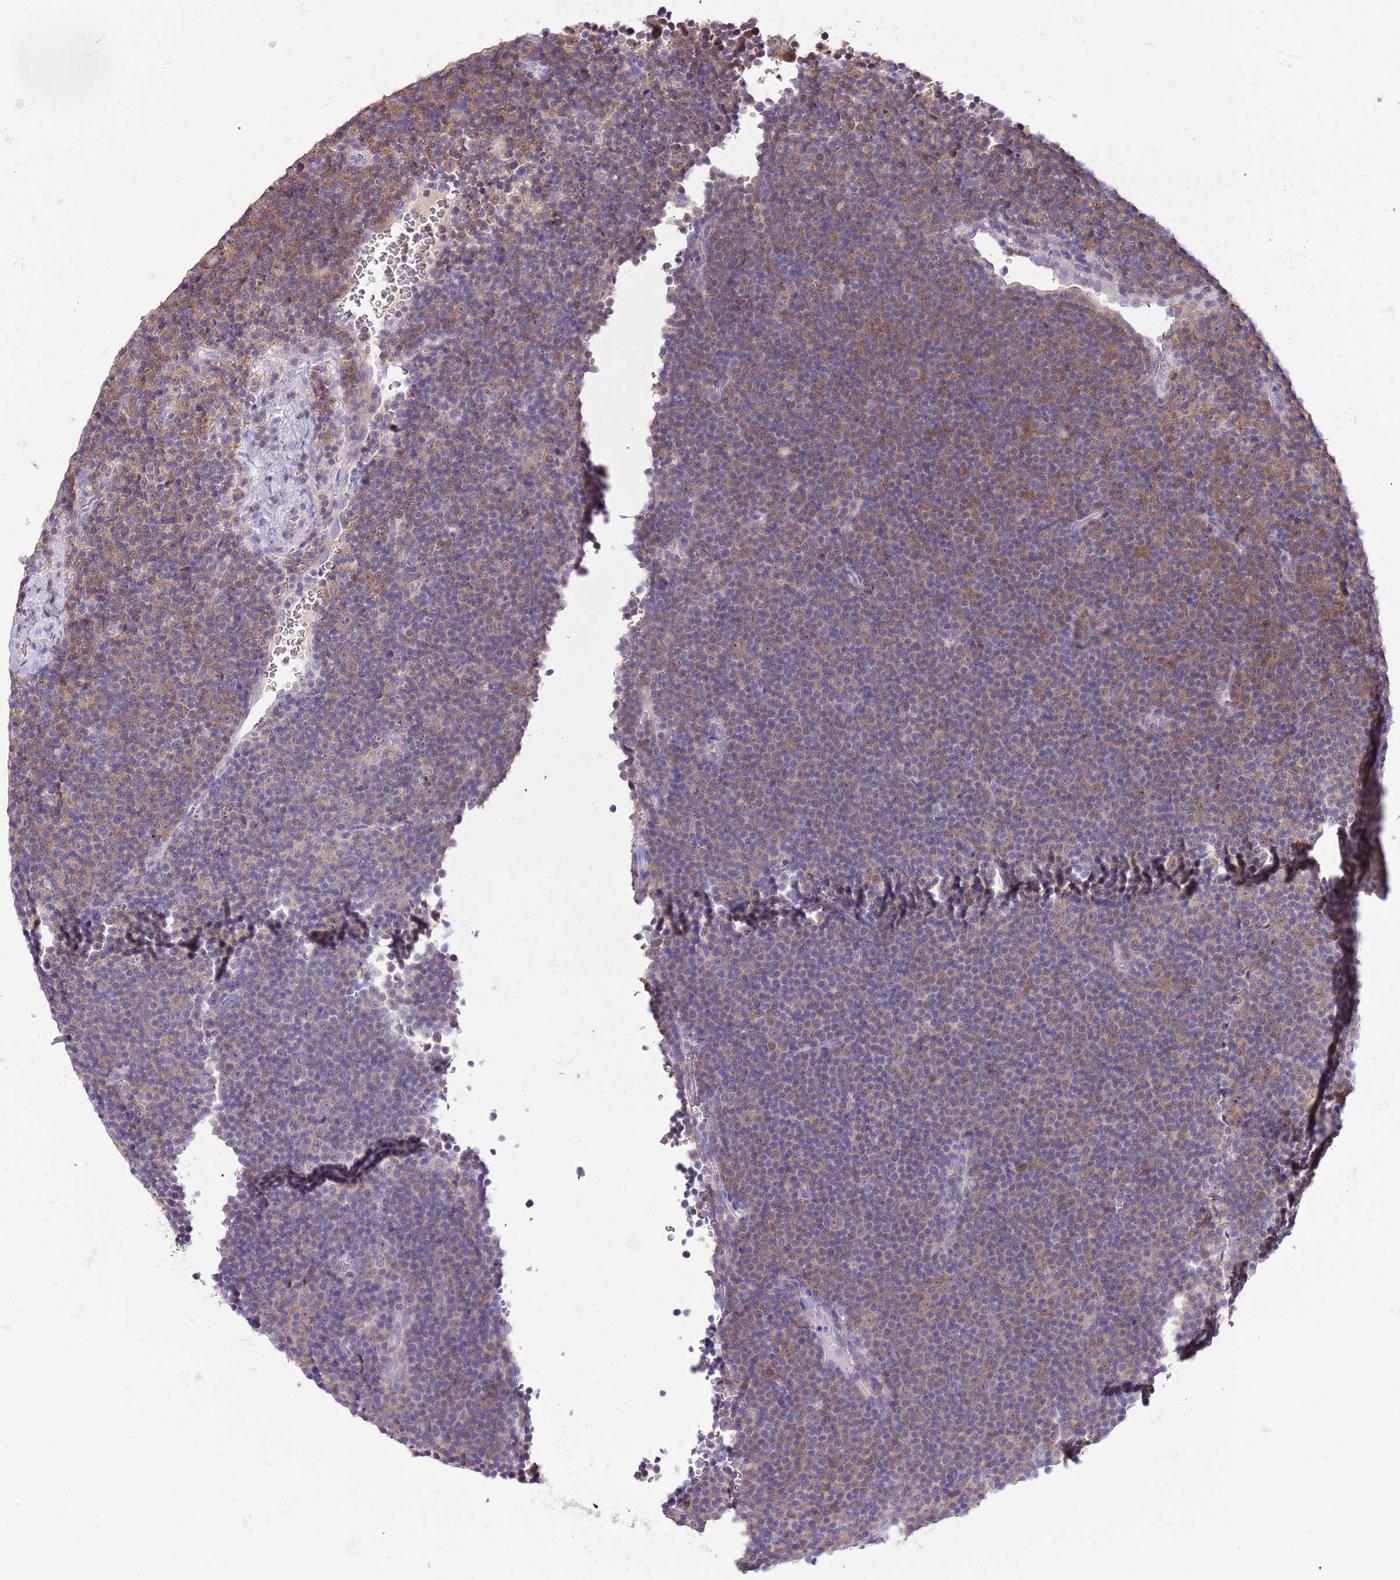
{"staining": {"intensity": "moderate", "quantity": ">75%", "location": "cytoplasmic/membranous"}, "tissue": "lymphoma", "cell_type": "Tumor cells", "image_type": "cancer", "snomed": [{"axis": "morphology", "description": "Malignant lymphoma, non-Hodgkin's type, Low grade"}, {"axis": "topography", "description": "Lymph node"}], "caption": "Protein analysis of lymphoma tissue demonstrates moderate cytoplasmic/membranous staining in about >75% of tumor cells.", "gene": "PRR32", "patient": {"sex": "female", "age": 67}}